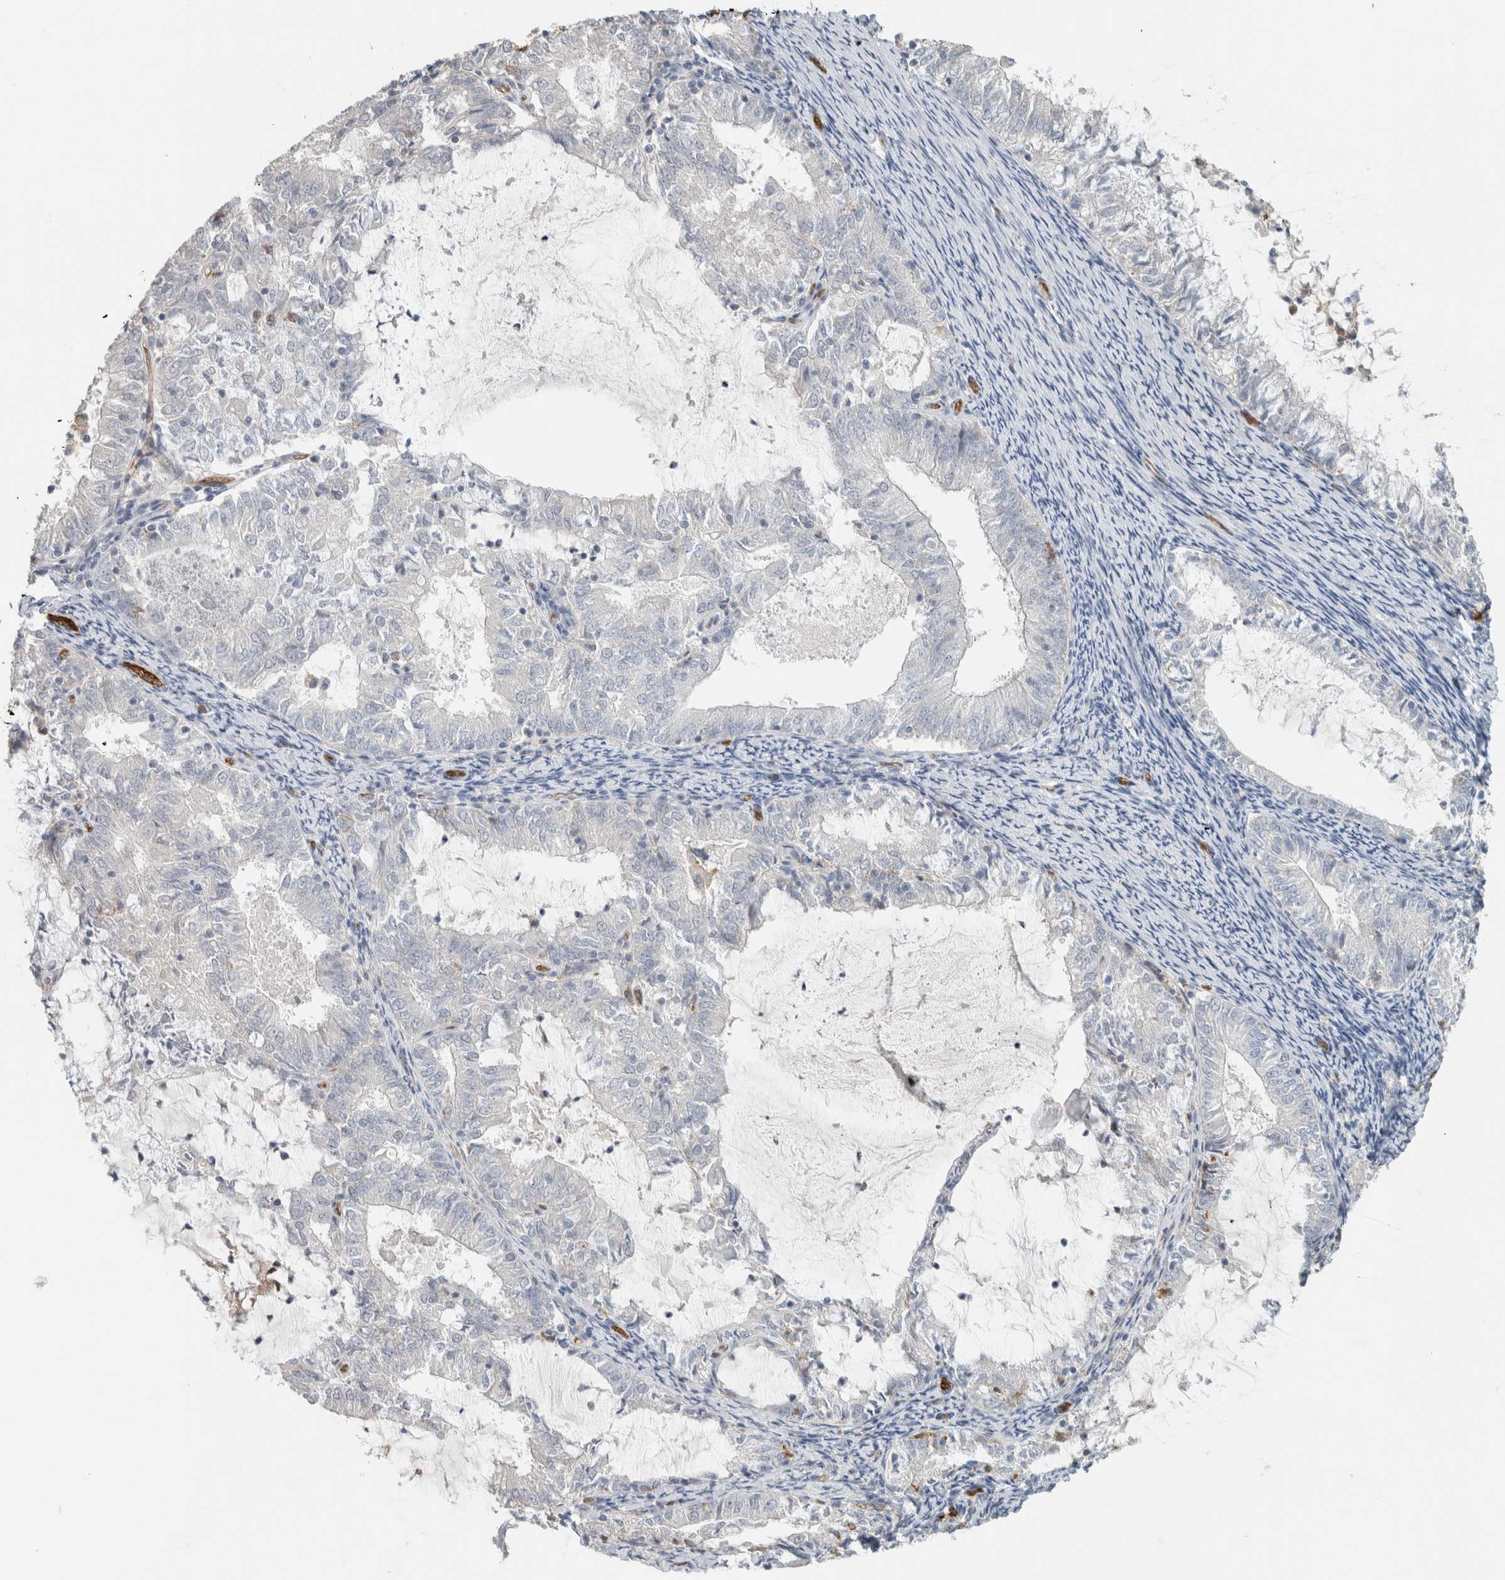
{"staining": {"intensity": "negative", "quantity": "none", "location": "none"}, "tissue": "endometrial cancer", "cell_type": "Tumor cells", "image_type": "cancer", "snomed": [{"axis": "morphology", "description": "Adenocarcinoma, NOS"}, {"axis": "topography", "description": "Endometrium"}], "caption": "Tumor cells show no significant expression in endometrial adenocarcinoma.", "gene": "SCIN", "patient": {"sex": "female", "age": 57}}